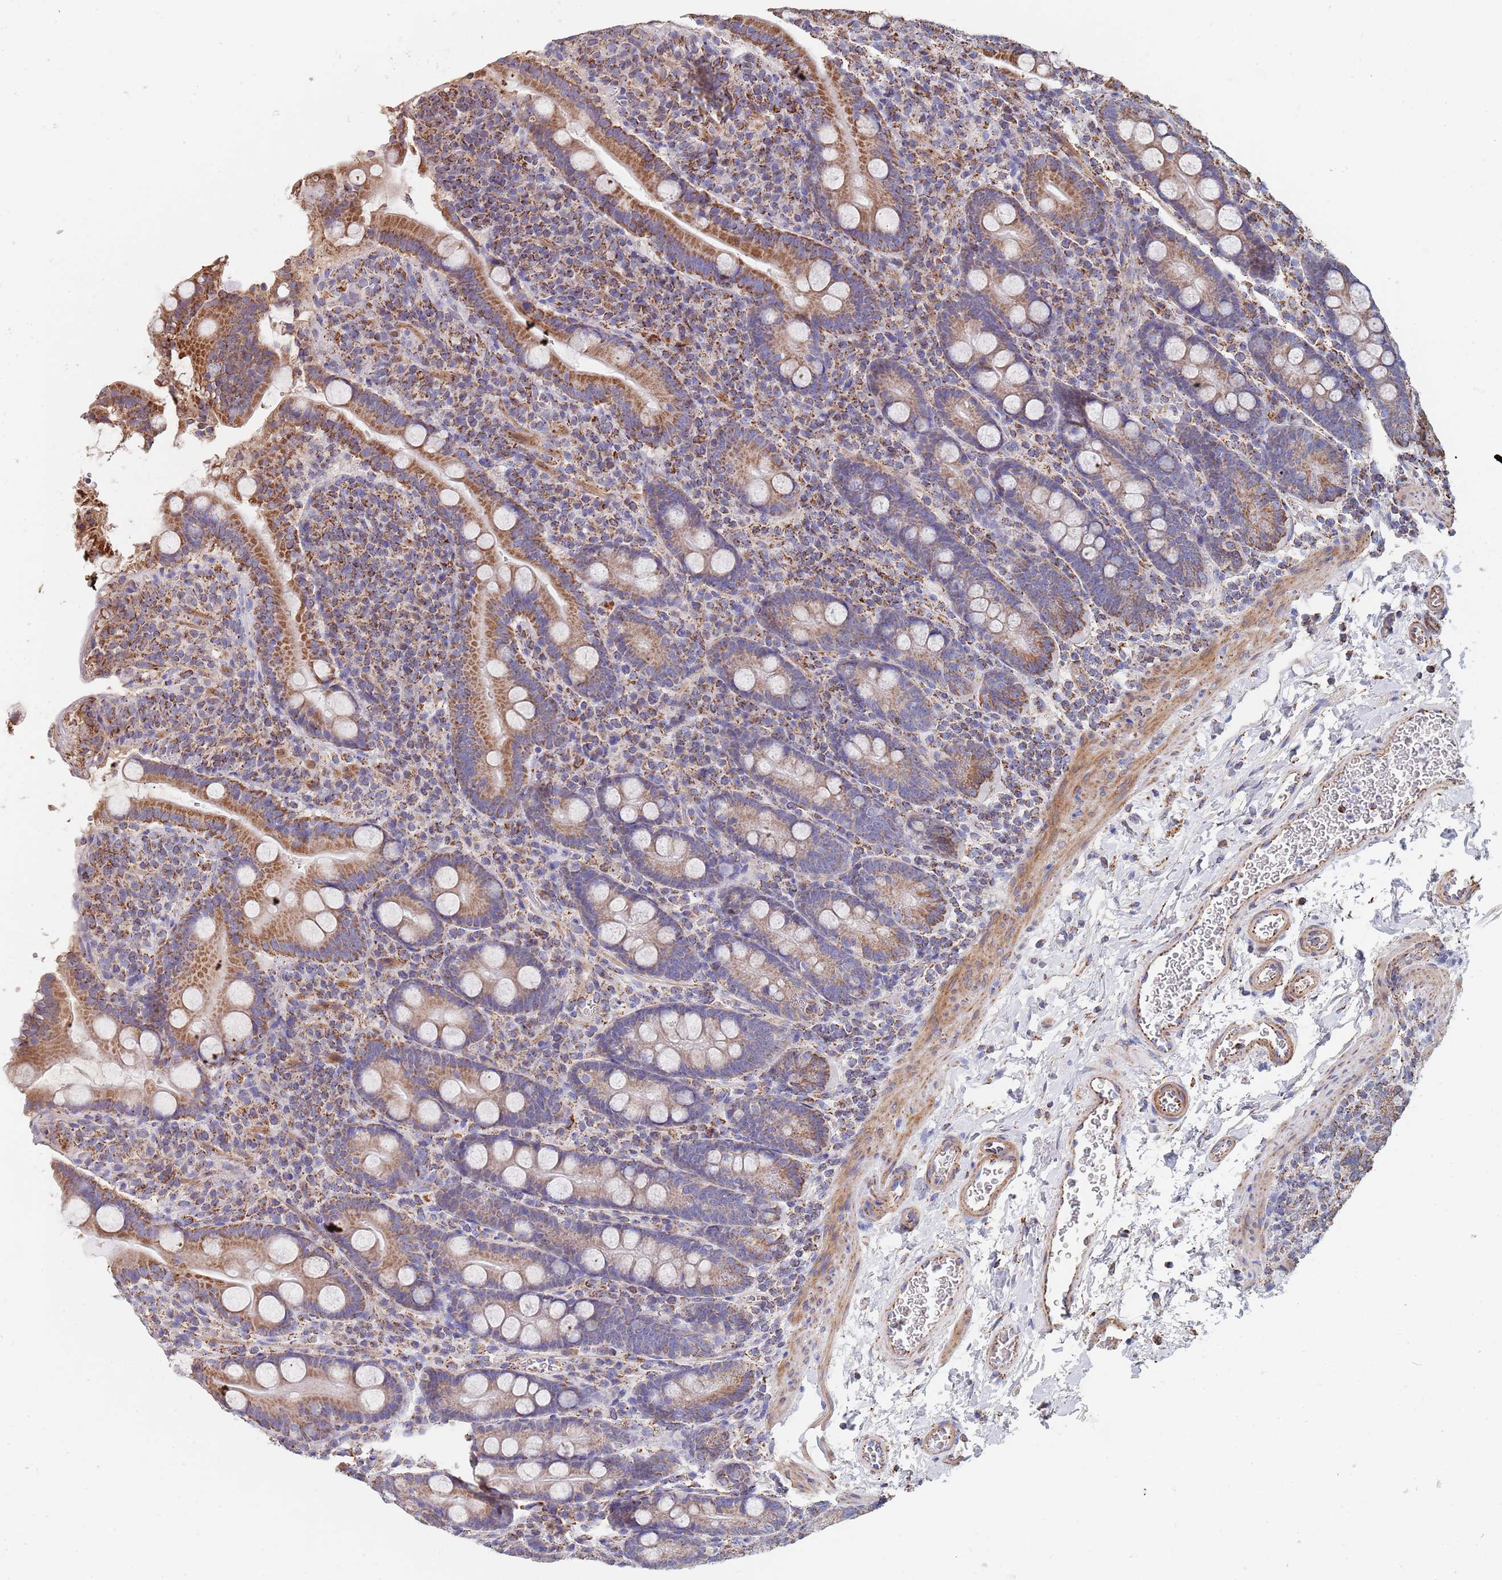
{"staining": {"intensity": "strong", "quantity": ">75%", "location": "cytoplasmic/membranous"}, "tissue": "duodenum", "cell_type": "Glandular cells", "image_type": "normal", "snomed": [{"axis": "morphology", "description": "Normal tissue, NOS"}, {"axis": "topography", "description": "Duodenum"}], "caption": "About >75% of glandular cells in benign human duodenum demonstrate strong cytoplasmic/membranous protein expression as visualized by brown immunohistochemical staining.", "gene": "PGP", "patient": {"sex": "male", "age": 35}}